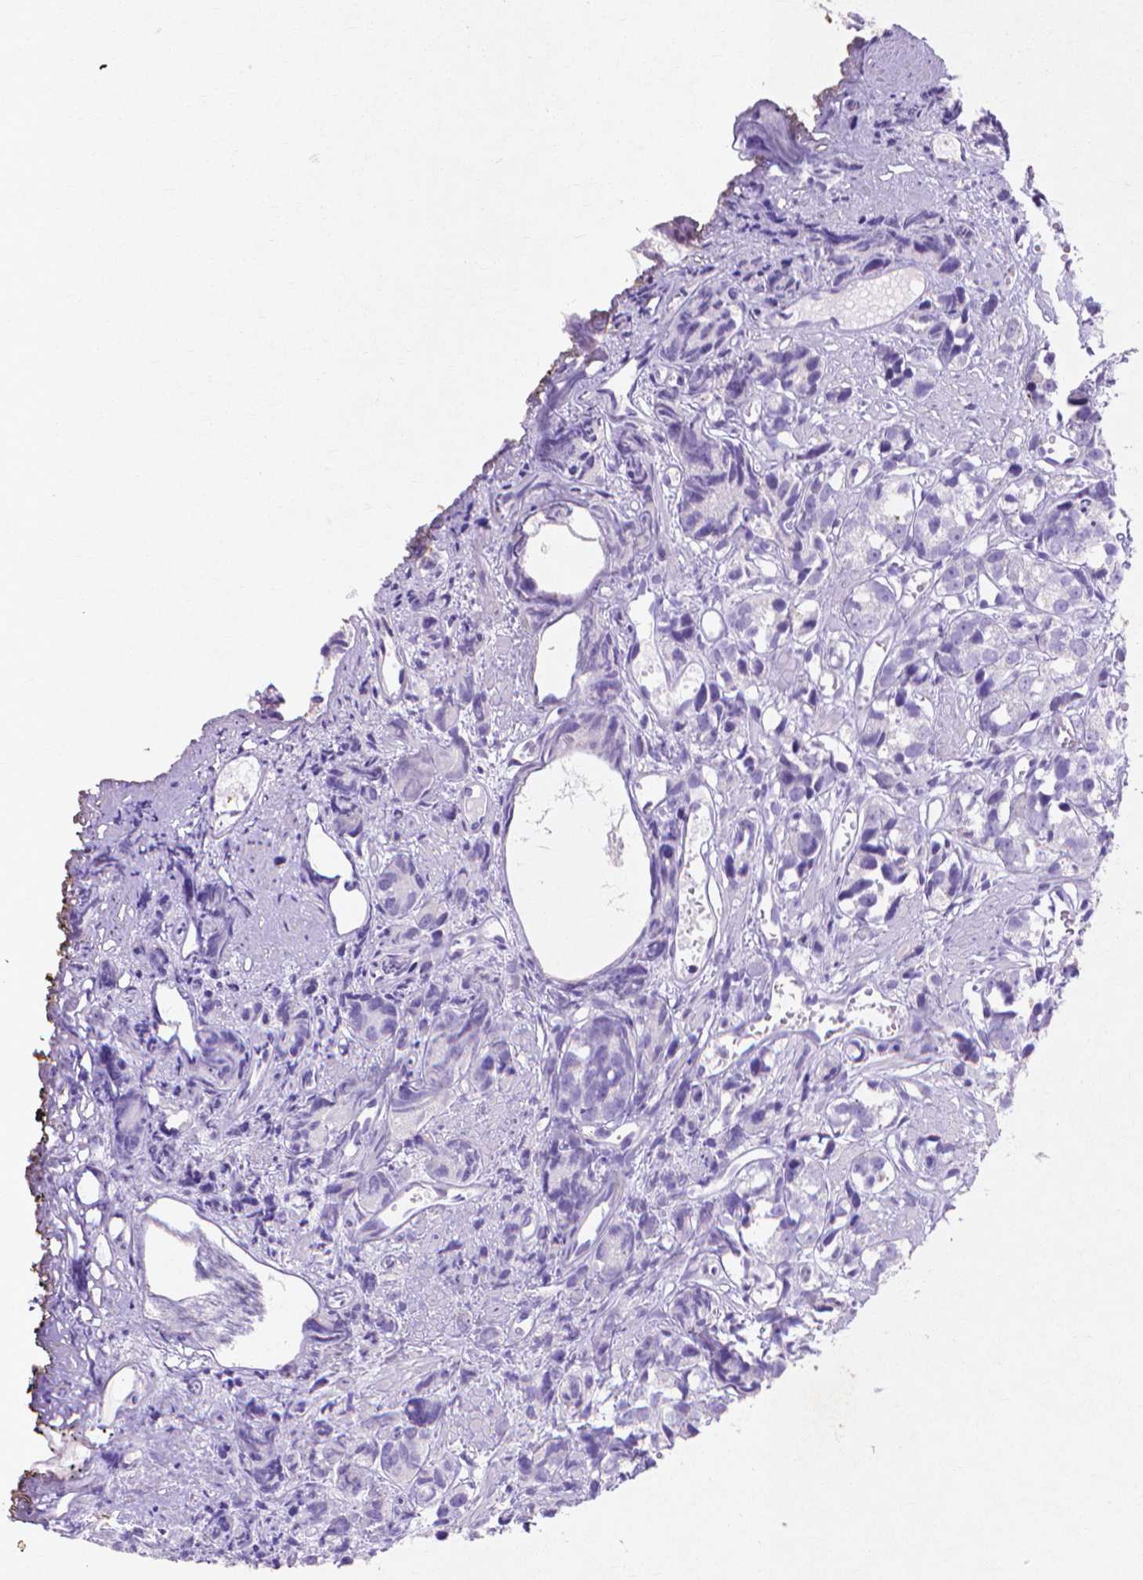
{"staining": {"intensity": "negative", "quantity": "none", "location": "none"}, "tissue": "prostate cancer", "cell_type": "Tumor cells", "image_type": "cancer", "snomed": [{"axis": "morphology", "description": "Adenocarcinoma, High grade"}, {"axis": "topography", "description": "Prostate"}], "caption": "IHC photomicrograph of human prostate adenocarcinoma (high-grade) stained for a protein (brown), which displays no positivity in tumor cells.", "gene": "MMP11", "patient": {"sex": "male", "age": 77}}